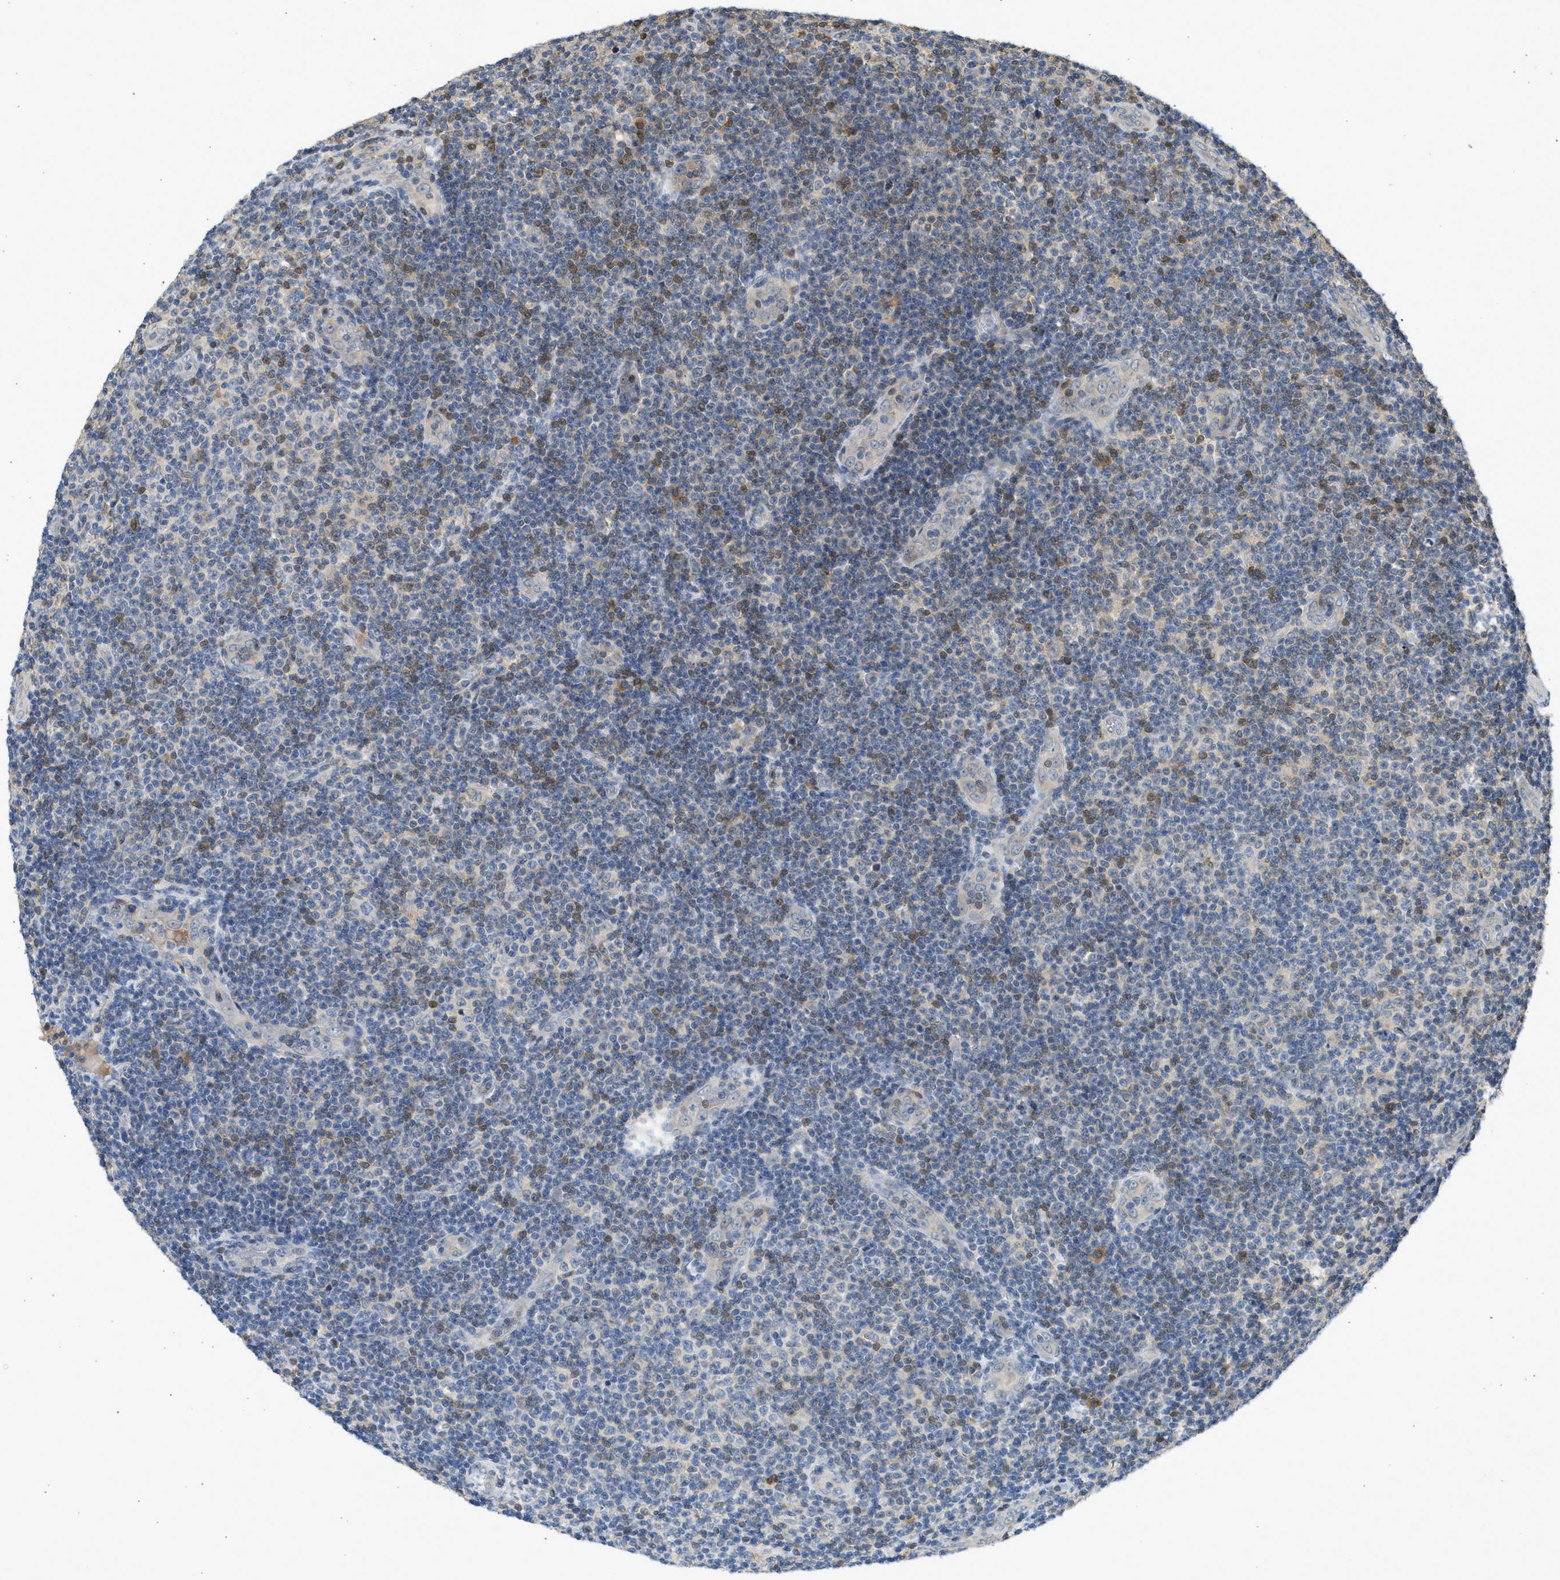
{"staining": {"intensity": "negative", "quantity": "none", "location": "none"}, "tissue": "lymphoma", "cell_type": "Tumor cells", "image_type": "cancer", "snomed": [{"axis": "morphology", "description": "Malignant lymphoma, non-Hodgkin's type, Low grade"}, {"axis": "topography", "description": "Lymph node"}], "caption": "Malignant lymphoma, non-Hodgkin's type (low-grade) stained for a protein using immunohistochemistry (IHC) demonstrates no expression tumor cells.", "gene": "MAPK7", "patient": {"sex": "male", "age": 83}}